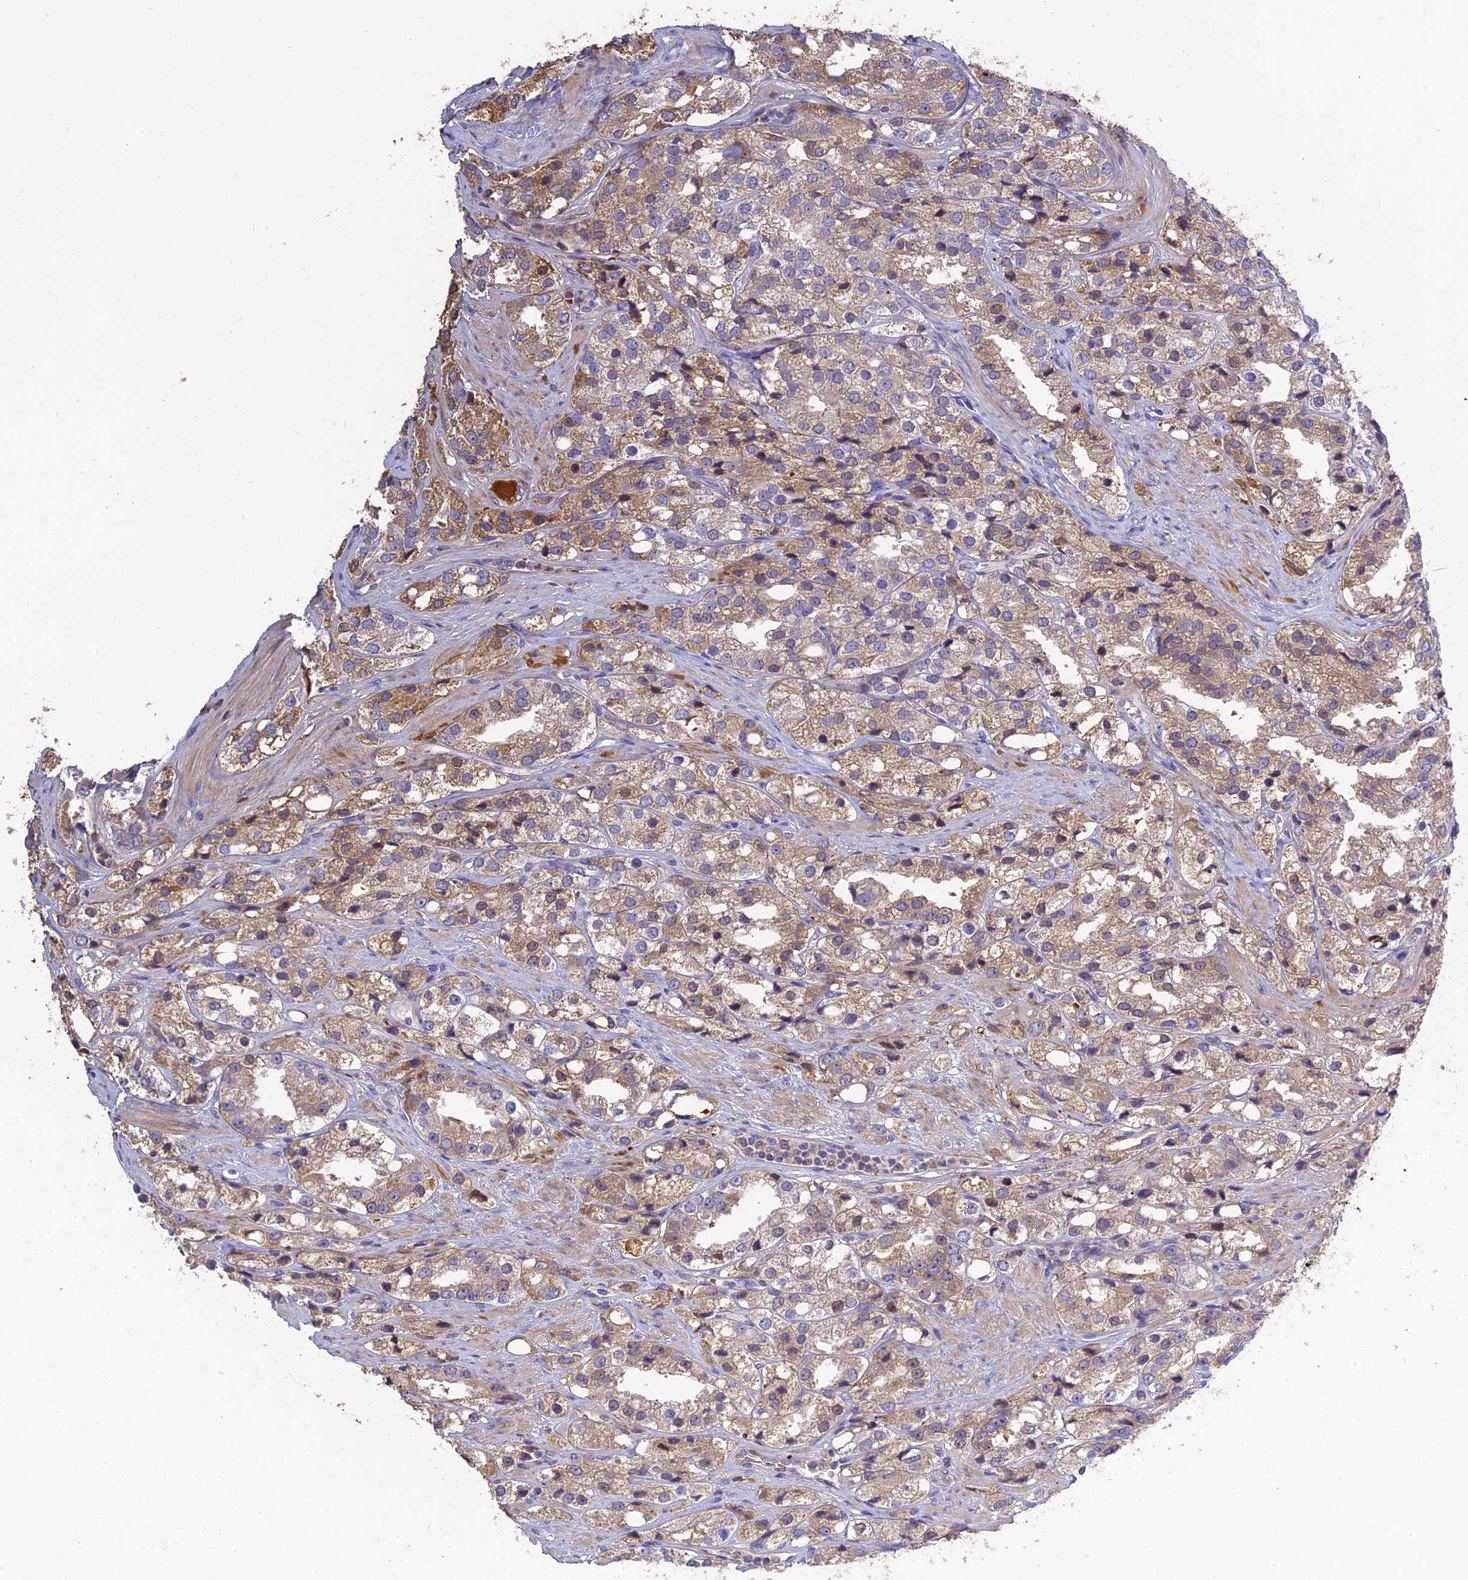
{"staining": {"intensity": "moderate", "quantity": ">75%", "location": "cytoplasmic/membranous"}, "tissue": "prostate cancer", "cell_type": "Tumor cells", "image_type": "cancer", "snomed": [{"axis": "morphology", "description": "Adenocarcinoma, NOS"}, {"axis": "topography", "description": "Prostate"}], "caption": "Human prostate adenocarcinoma stained for a protein (brown) demonstrates moderate cytoplasmic/membranous positive positivity in about >75% of tumor cells.", "gene": "PZP", "patient": {"sex": "male", "age": 79}}